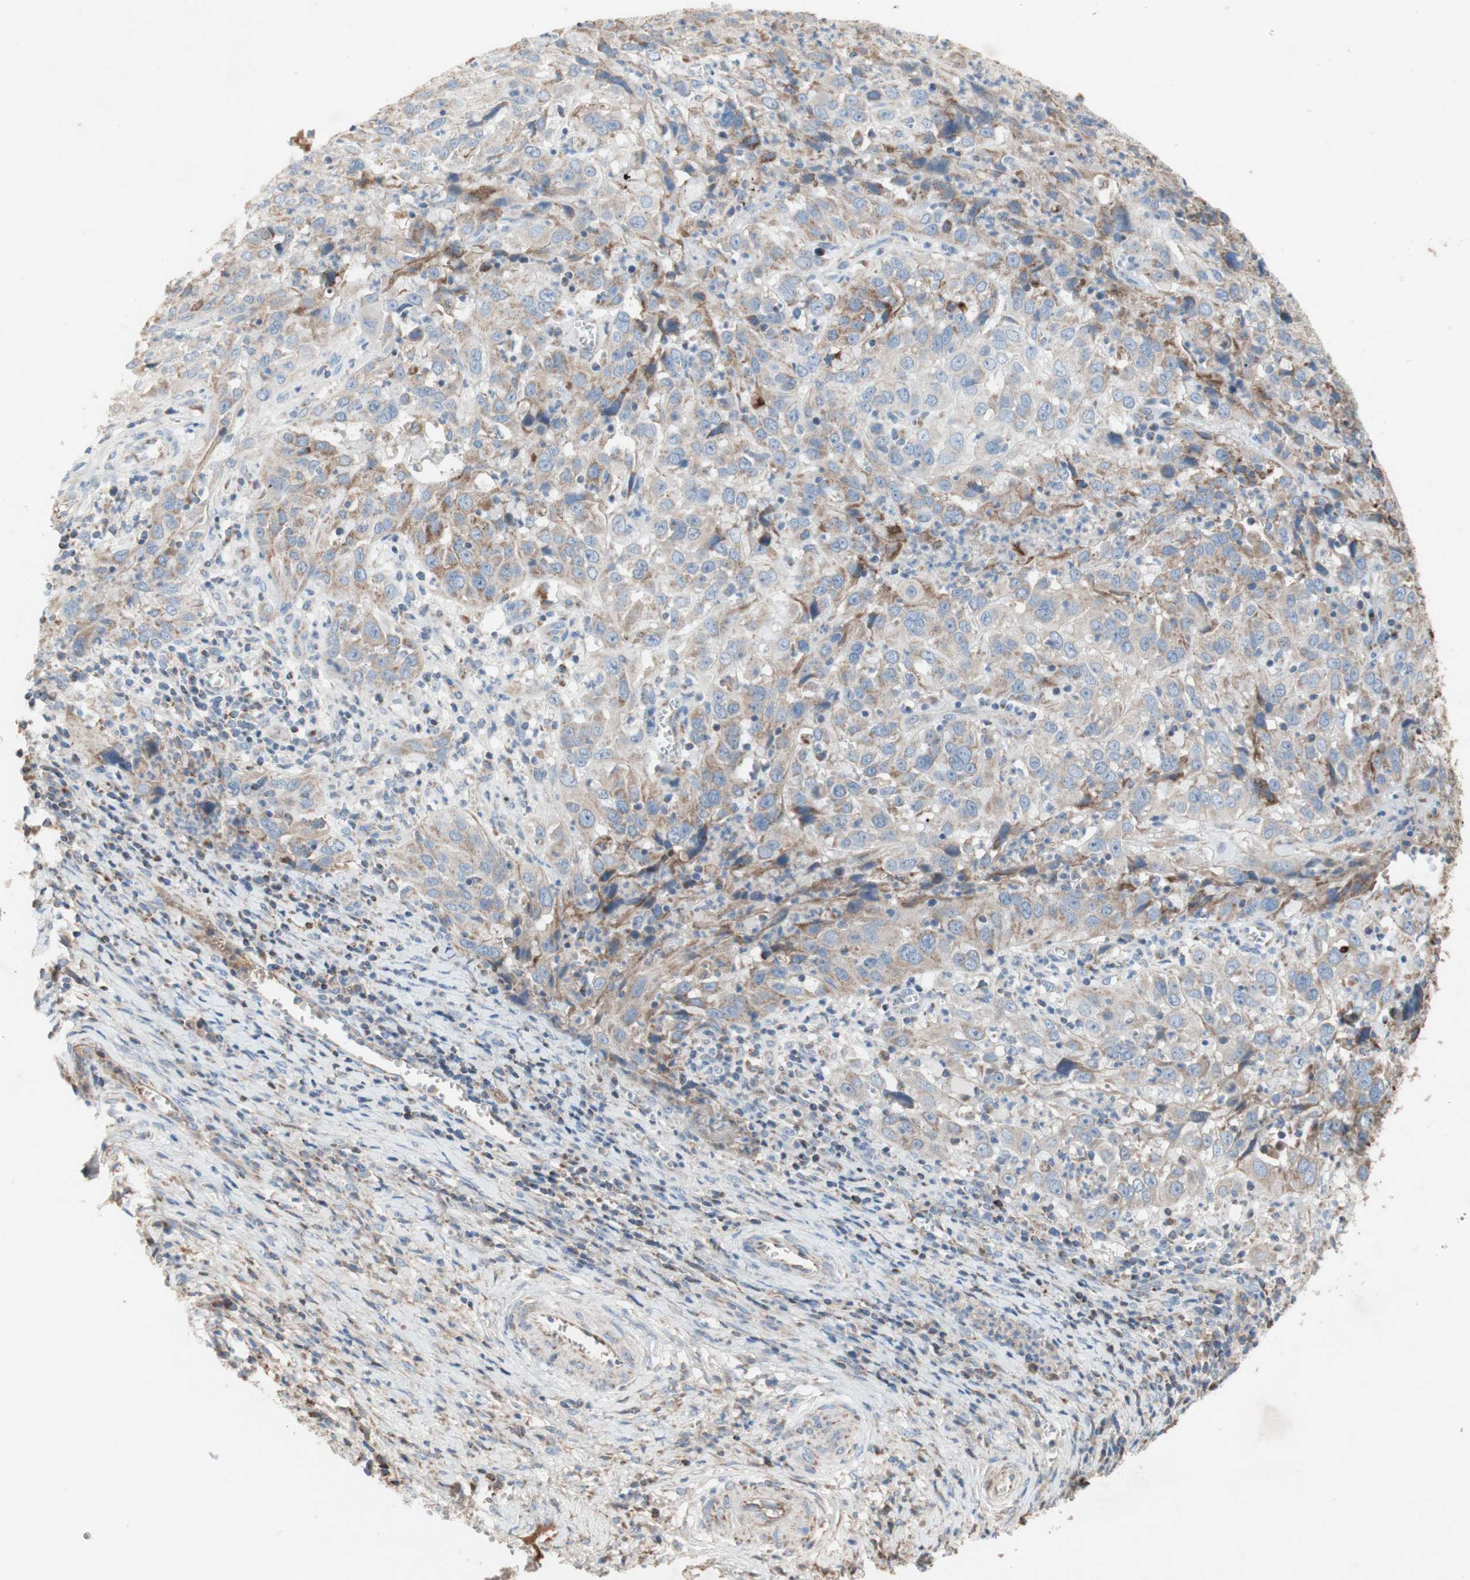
{"staining": {"intensity": "weak", "quantity": ">75%", "location": "cytoplasmic/membranous"}, "tissue": "cervical cancer", "cell_type": "Tumor cells", "image_type": "cancer", "snomed": [{"axis": "morphology", "description": "Squamous cell carcinoma, NOS"}, {"axis": "topography", "description": "Cervix"}], "caption": "Immunohistochemistry (DAB) staining of cervical cancer reveals weak cytoplasmic/membranous protein expression in about >75% of tumor cells. The staining was performed using DAB (3,3'-diaminobenzidine) to visualize the protein expression in brown, while the nuclei were stained in blue with hematoxylin (Magnification: 20x).", "gene": "SDHB", "patient": {"sex": "female", "age": 32}}